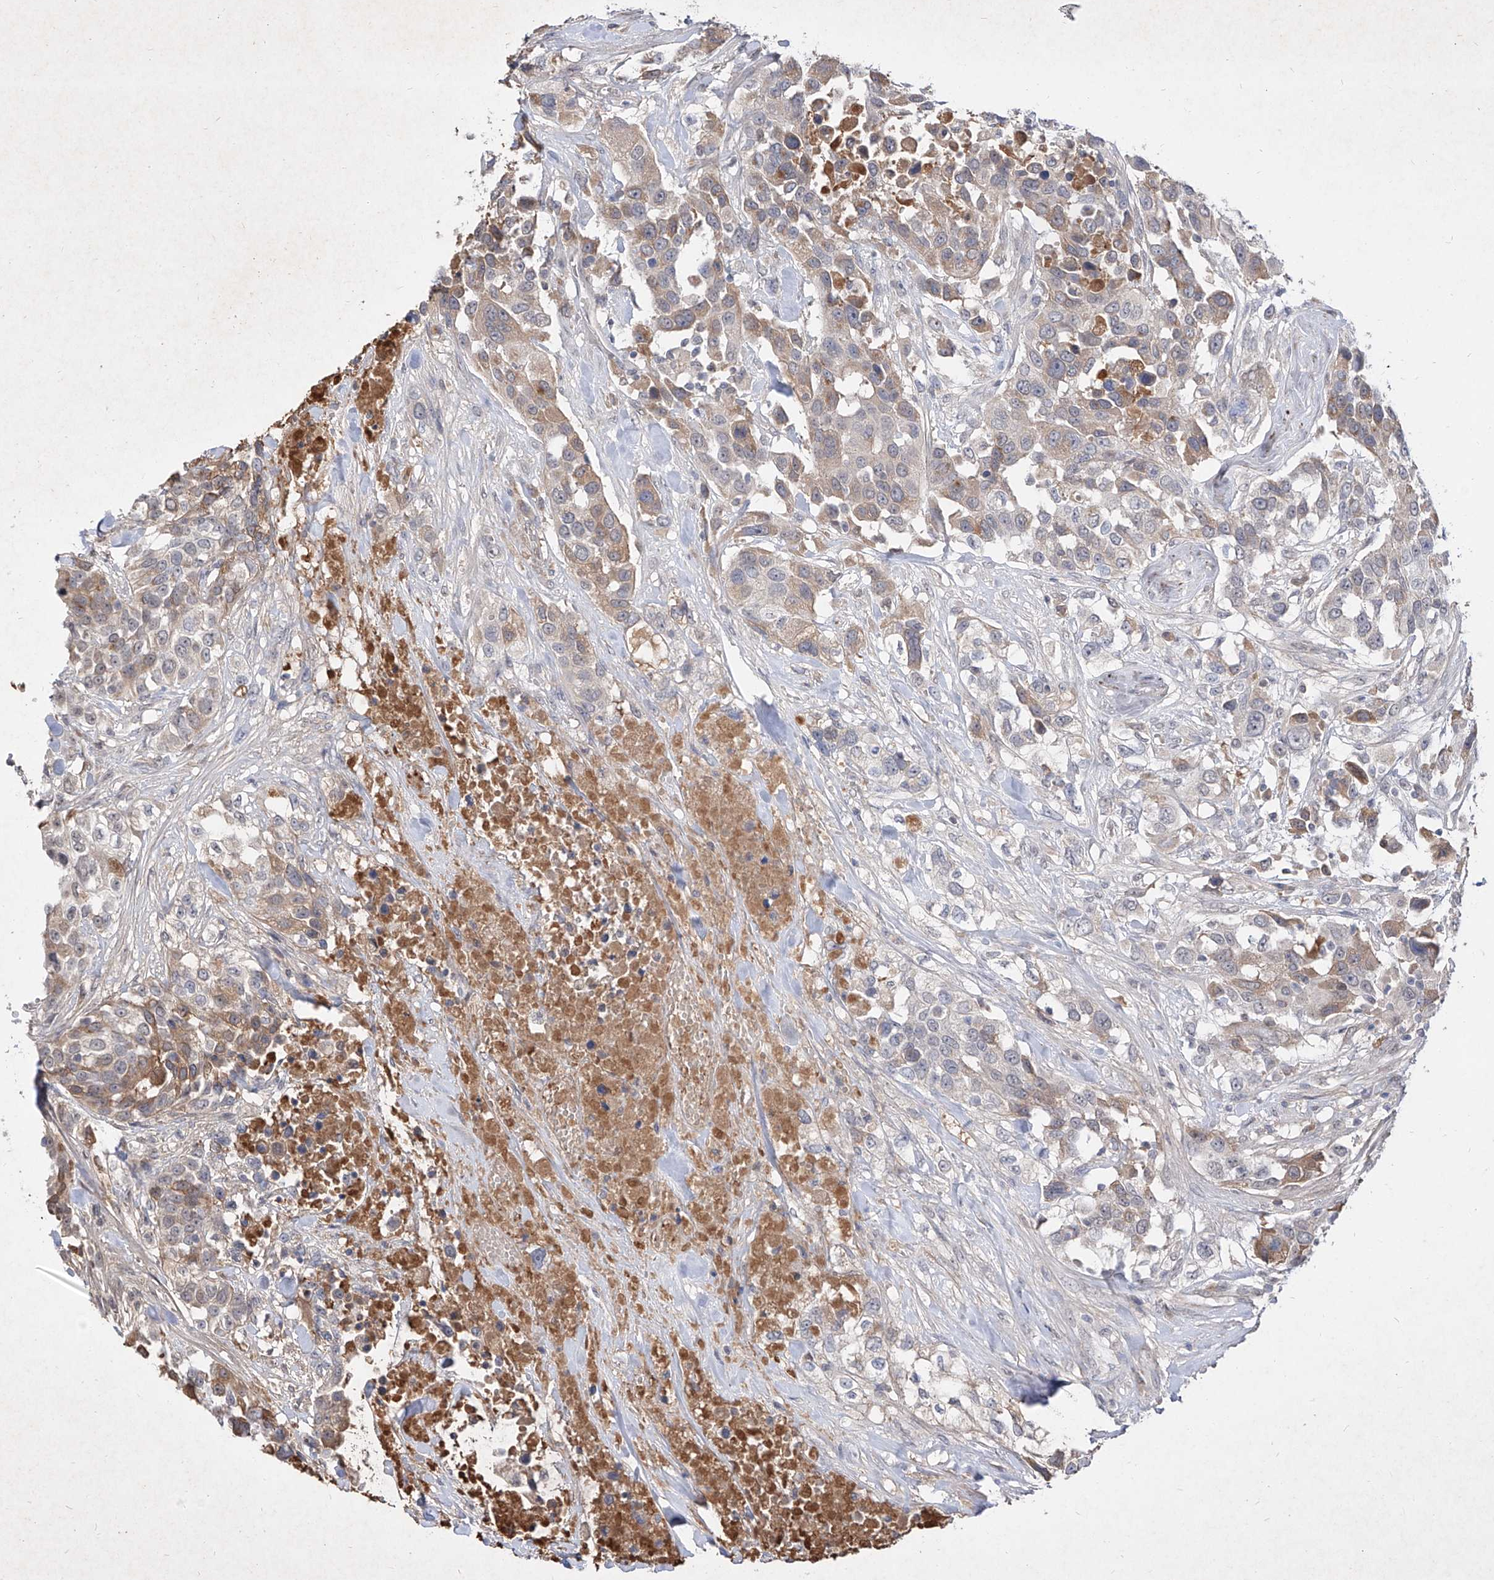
{"staining": {"intensity": "weak", "quantity": "<25%", "location": "cytoplasmic/membranous"}, "tissue": "urothelial cancer", "cell_type": "Tumor cells", "image_type": "cancer", "snomed": [{"axis": "morphology", "description": "Urothelial carcinoma, High grade"}, {"axis": "topography", "description": "Urinary bladder"}], "caption": "Immunohistochemistry image of urothelial cancer stained for a protein (brown), which demonstrates no expression in tumor cells.", "gene": "C4A", "patient": {"sex": "female", "age": 80}}